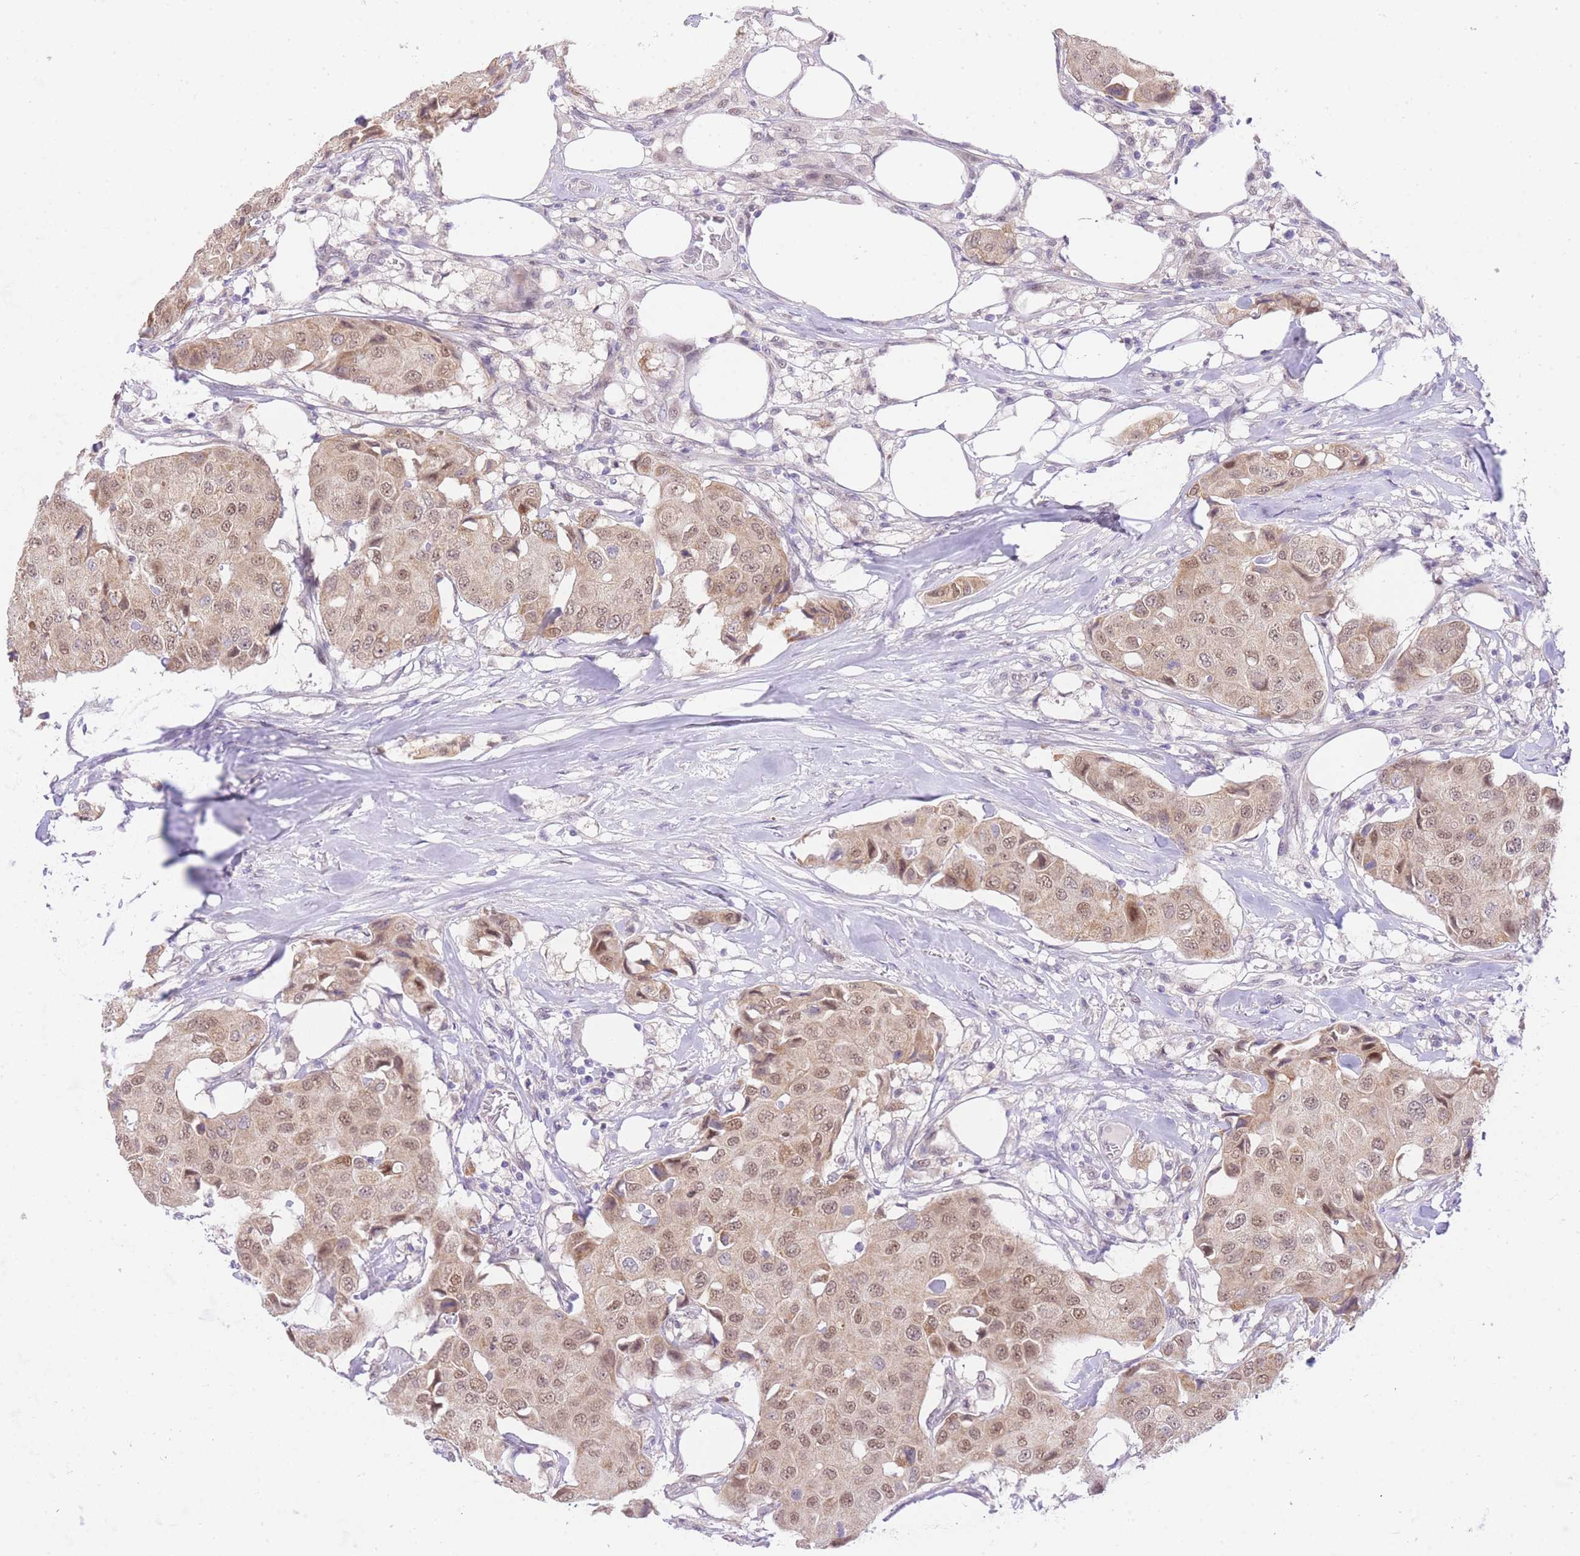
{"staining": {"intensity": "moderate", "quantity": ">75%", "location": "nuclear"}, "tissue": "breast cancer", "cell_type": "Tumor cells", "image_type": "cancer", "snomed": [{"axis": "morphology", "description": "Duct carcinoma"}, {"axis": "topography", "description": "Breast"}], "caption": "Human breast intraductal carcinoma stained for a protein (brown) exhibits moderate nuclear positive staining in approximately >75% of tumor cells.", "gene": "UBXN7", "patient": {"sex": "female", "age": 80}}